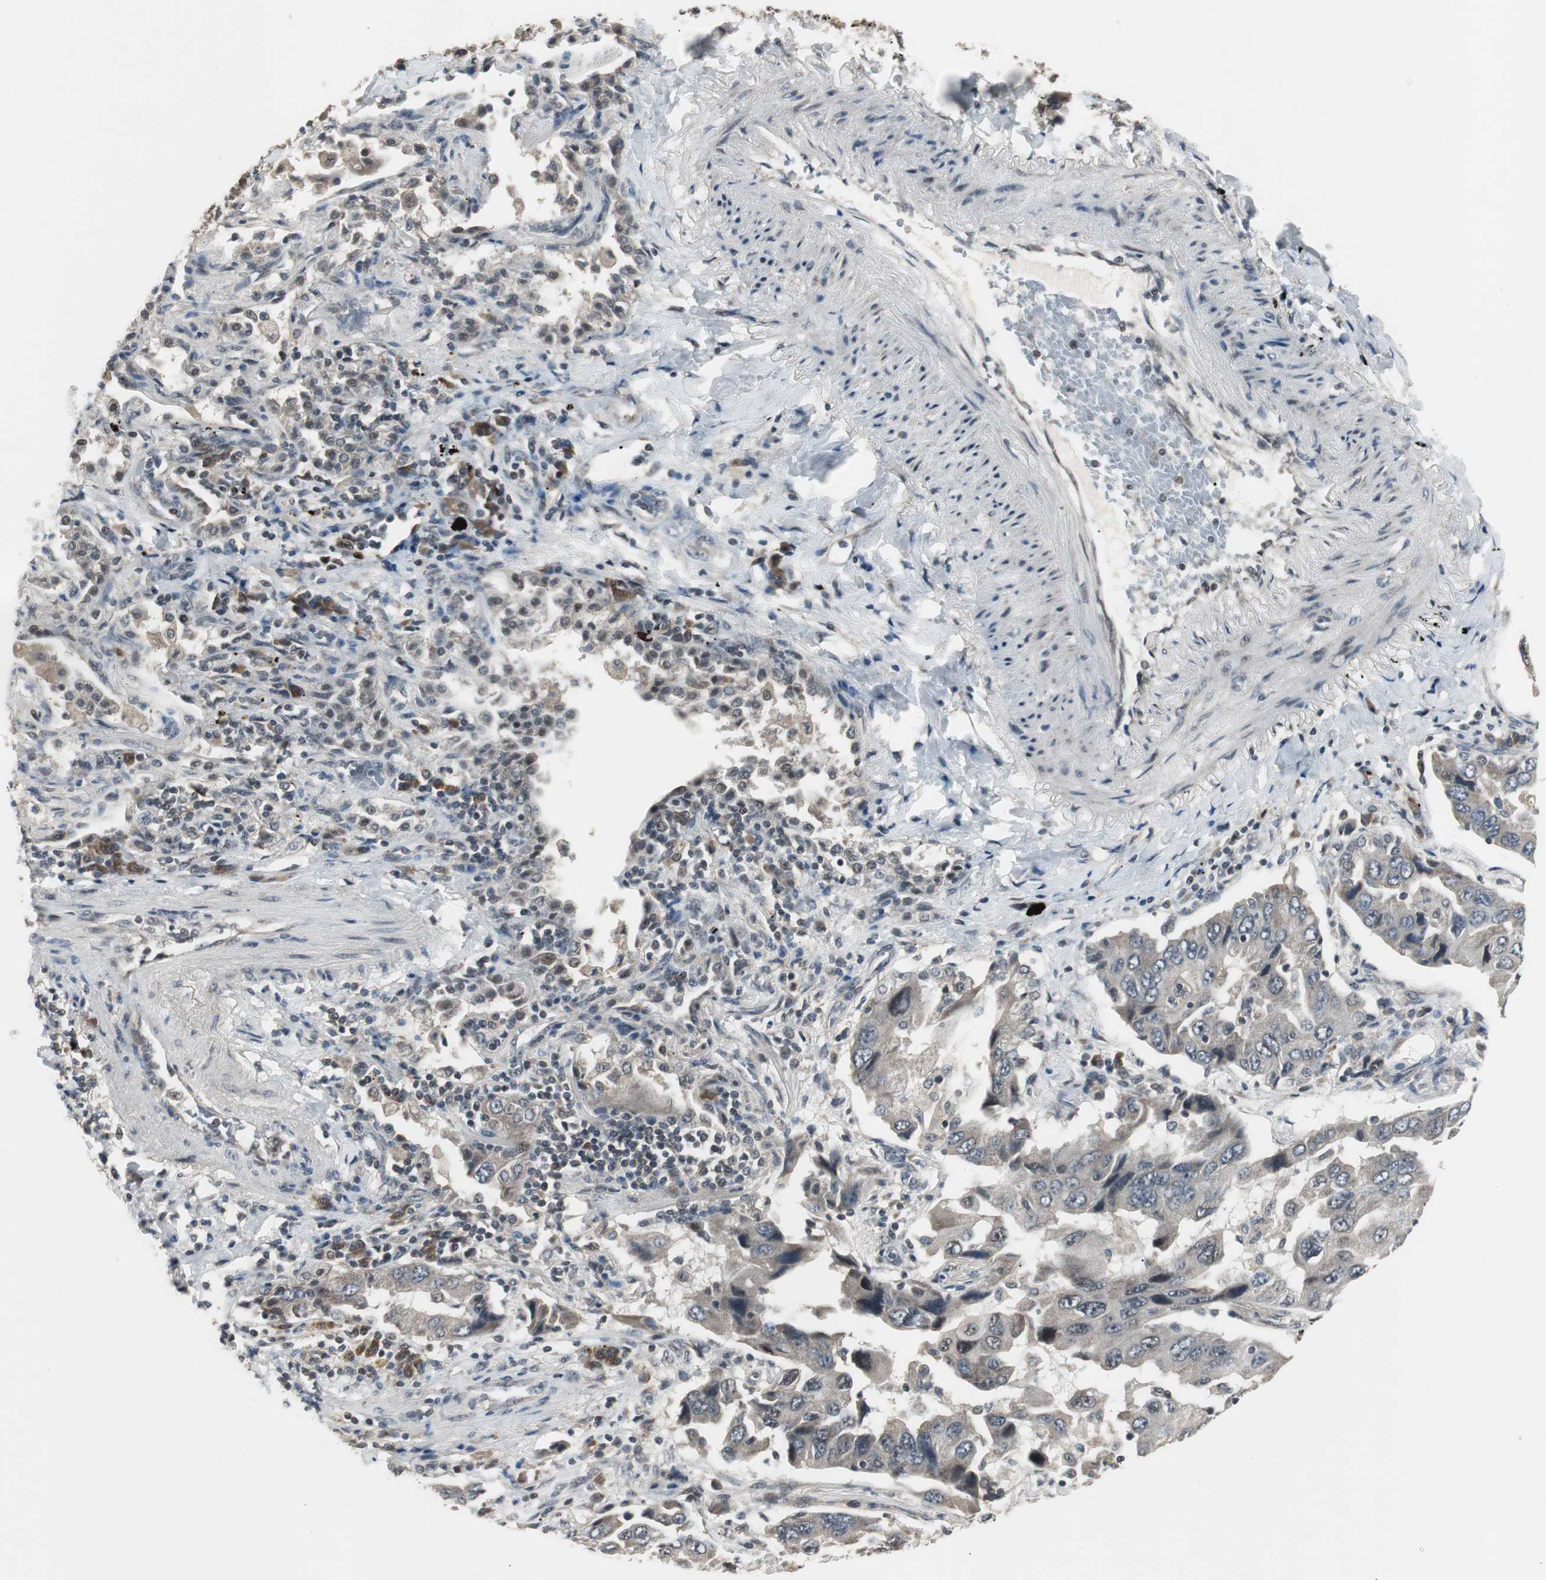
{"staining": {"intensity": "weak", "quantity": "25%-75%", "location": "cytoplasmic/membranous"}, "tissue": "lung cancer", "cell_type": "Tumor cells", "image_type": "cancer", "snomed": [{"axis": "morphology", "description": "Adenocarcinoma, NOS"}, {"axis": "topography", "description": "Lung"}], "caption": "Lung cancer (adenocarcinoma) stained with IHC reveals weak cytoplasmic/membranous expression in approximately 25%-75% of tumor cells.", "gene": "ZMPSTE24", "patient": {"sex": "female", "age": 65}}